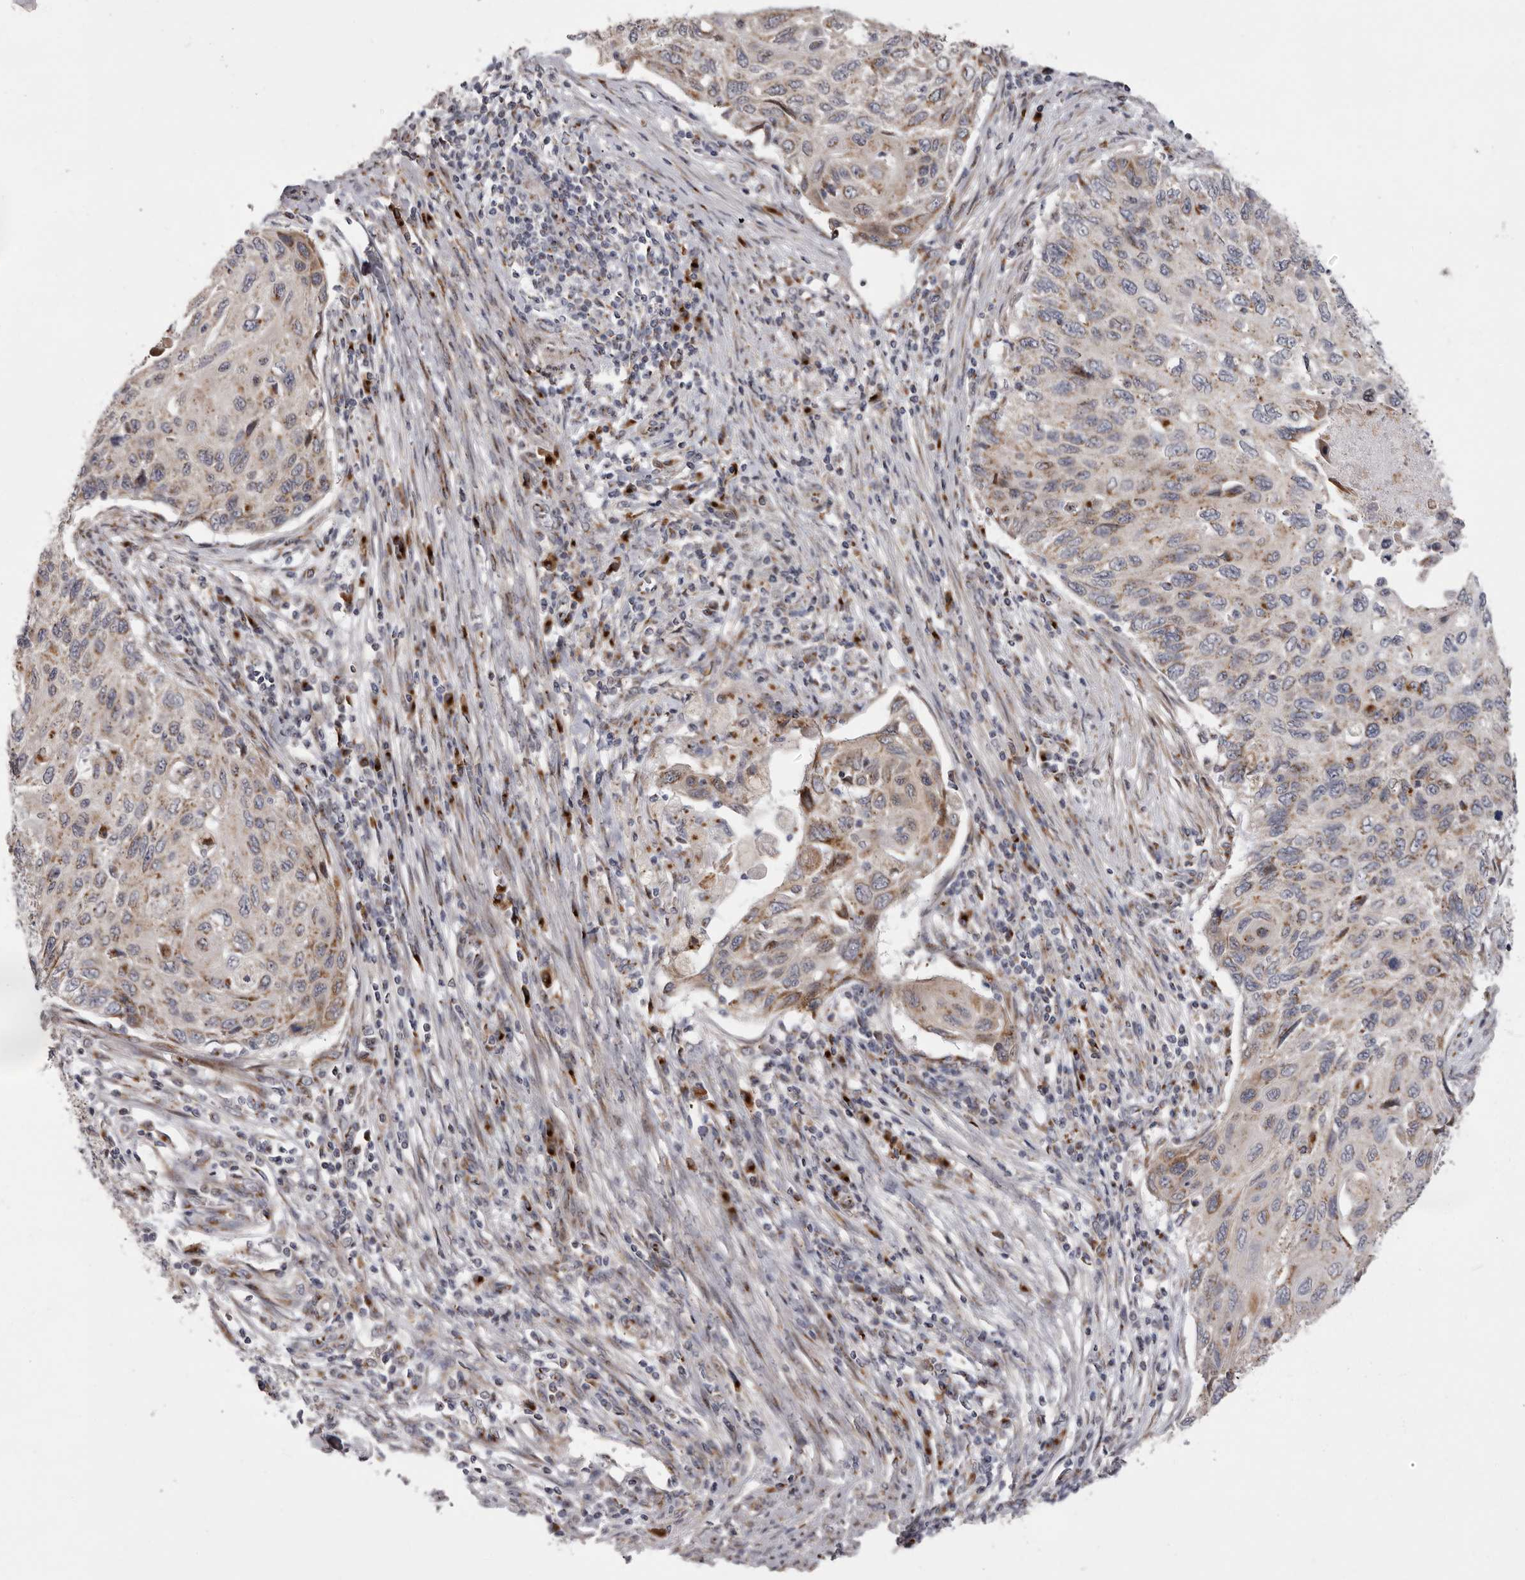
{"staining": {"intensity": "weak", "quantity": ">75%", "location": "cytoplasmic/membranous"}, "tissue": "cervical cancer", "cell_type": "Tumor cells", "image_type": "cancer", "snomed": [{"axis": "morphology", "description": "Squamous cell carcinoma, NOS"}, {"axis": "topography", "description": "Cervix"}], "caption": "Weak cytoplasmic/membranous protein staining is identified in about >75% of tumor cells in cervical cancer (squamous cell carcinoma). The protein is shown in brown color, while the nuclei are stained blue.", "gene": "WDR47", "patient": {"sex": "female", "age": 70}}